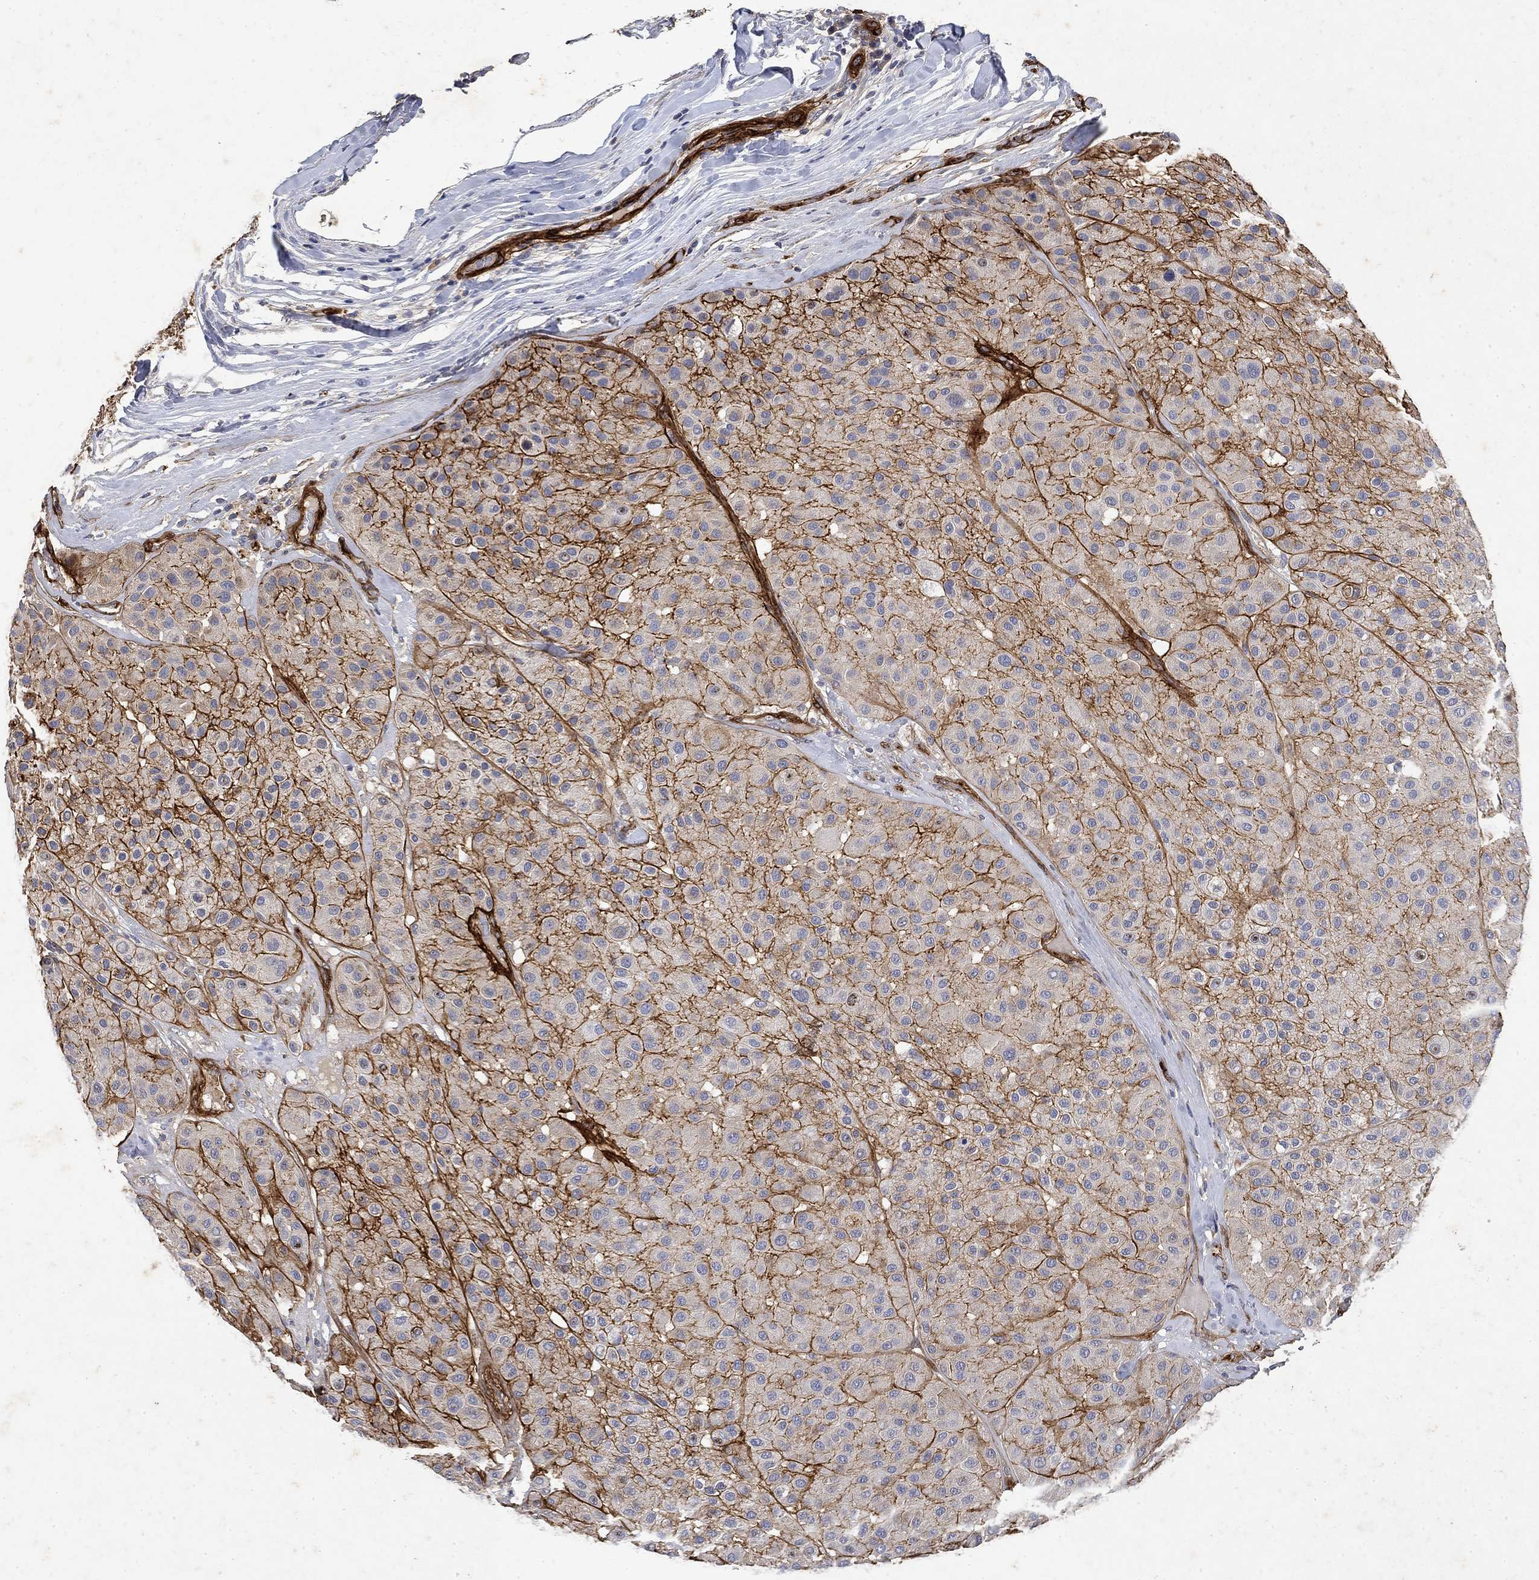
{"staining": {"intensity": "weak", "quantity": "<25%", "location": "cytoplasmic/membranous"}, "tissue": "melanoma", "cell_type": "Tumor cells", "image_type": "cancer", "snomed": [{"axis": "morphology", "description": "Malignant melanoma, Metastatic site"}, {"axis": "topography", "description": "Smooth muscle"}], "caption": "A micrograph of human malignant melanoma (metastatic site) is negative for staining in tumor cells. (DAB (3,3'-diaminobenzidine) immunohistochemistry (IHC) visualized using brightfield microscopy, high magnification).", "gene": "COL4A2", "patient": {"sex": "male", "age": 41}}